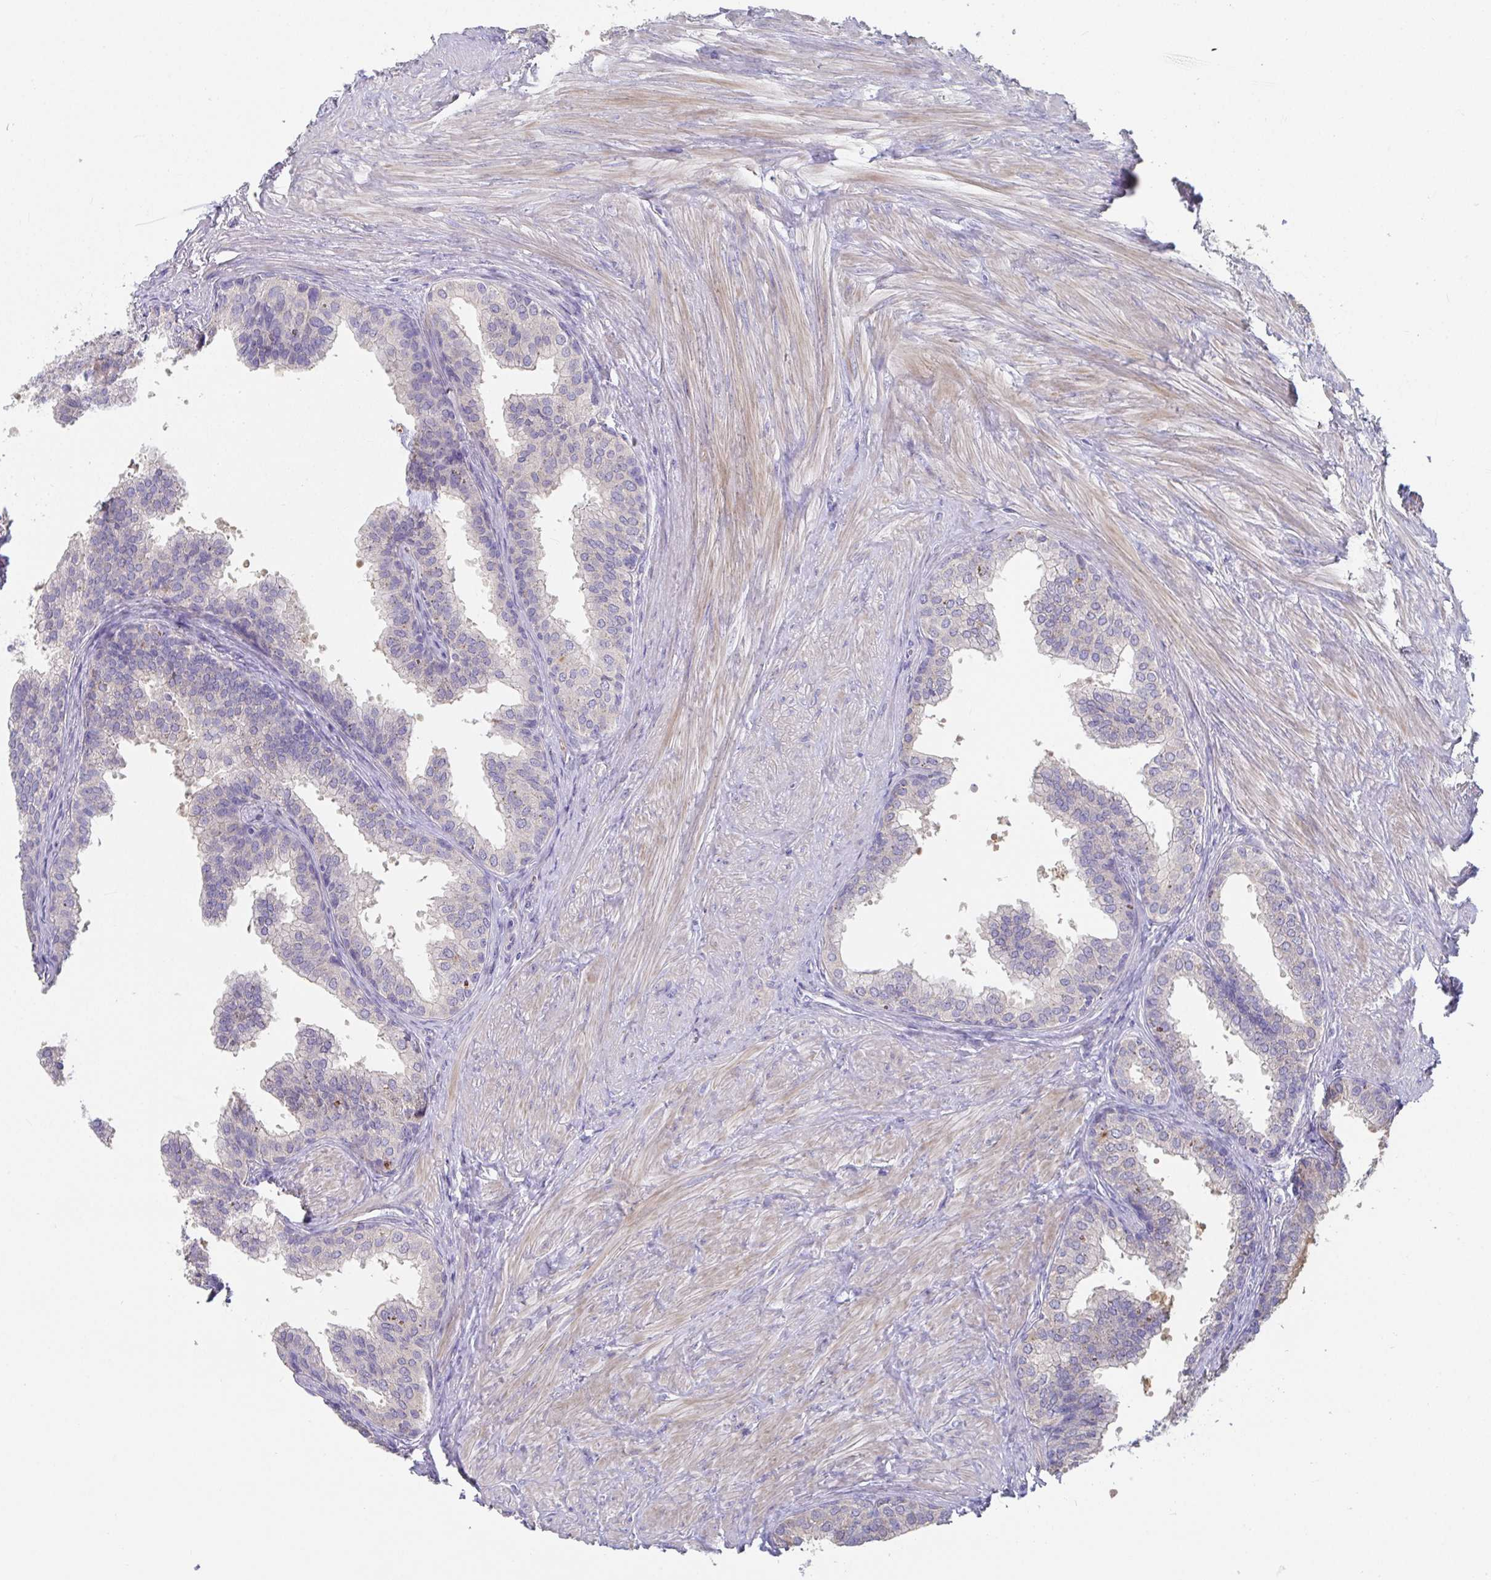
{"staining": {"intensity": "negative", "quantity": "none", "location": "none"}, "tissue": "prostate", "cell_type": "Glandular cells", "image_type": "normal", "snomed": [{"axis": "morphology", "description": "Normal tissue, NOS"}, {"axis": "topography", "description": "Prostate"}, {"axis": "topography", "description": "Peripheral nerve tissue"}], "caption": "An immunohistochemistry histopathology image of normal prostate is shown. There is no staining in glandular cells of prostate. (DAB IHC, high magnification).", "gene": "ANO5", "patient": {"sex": "male", "age": 55}}